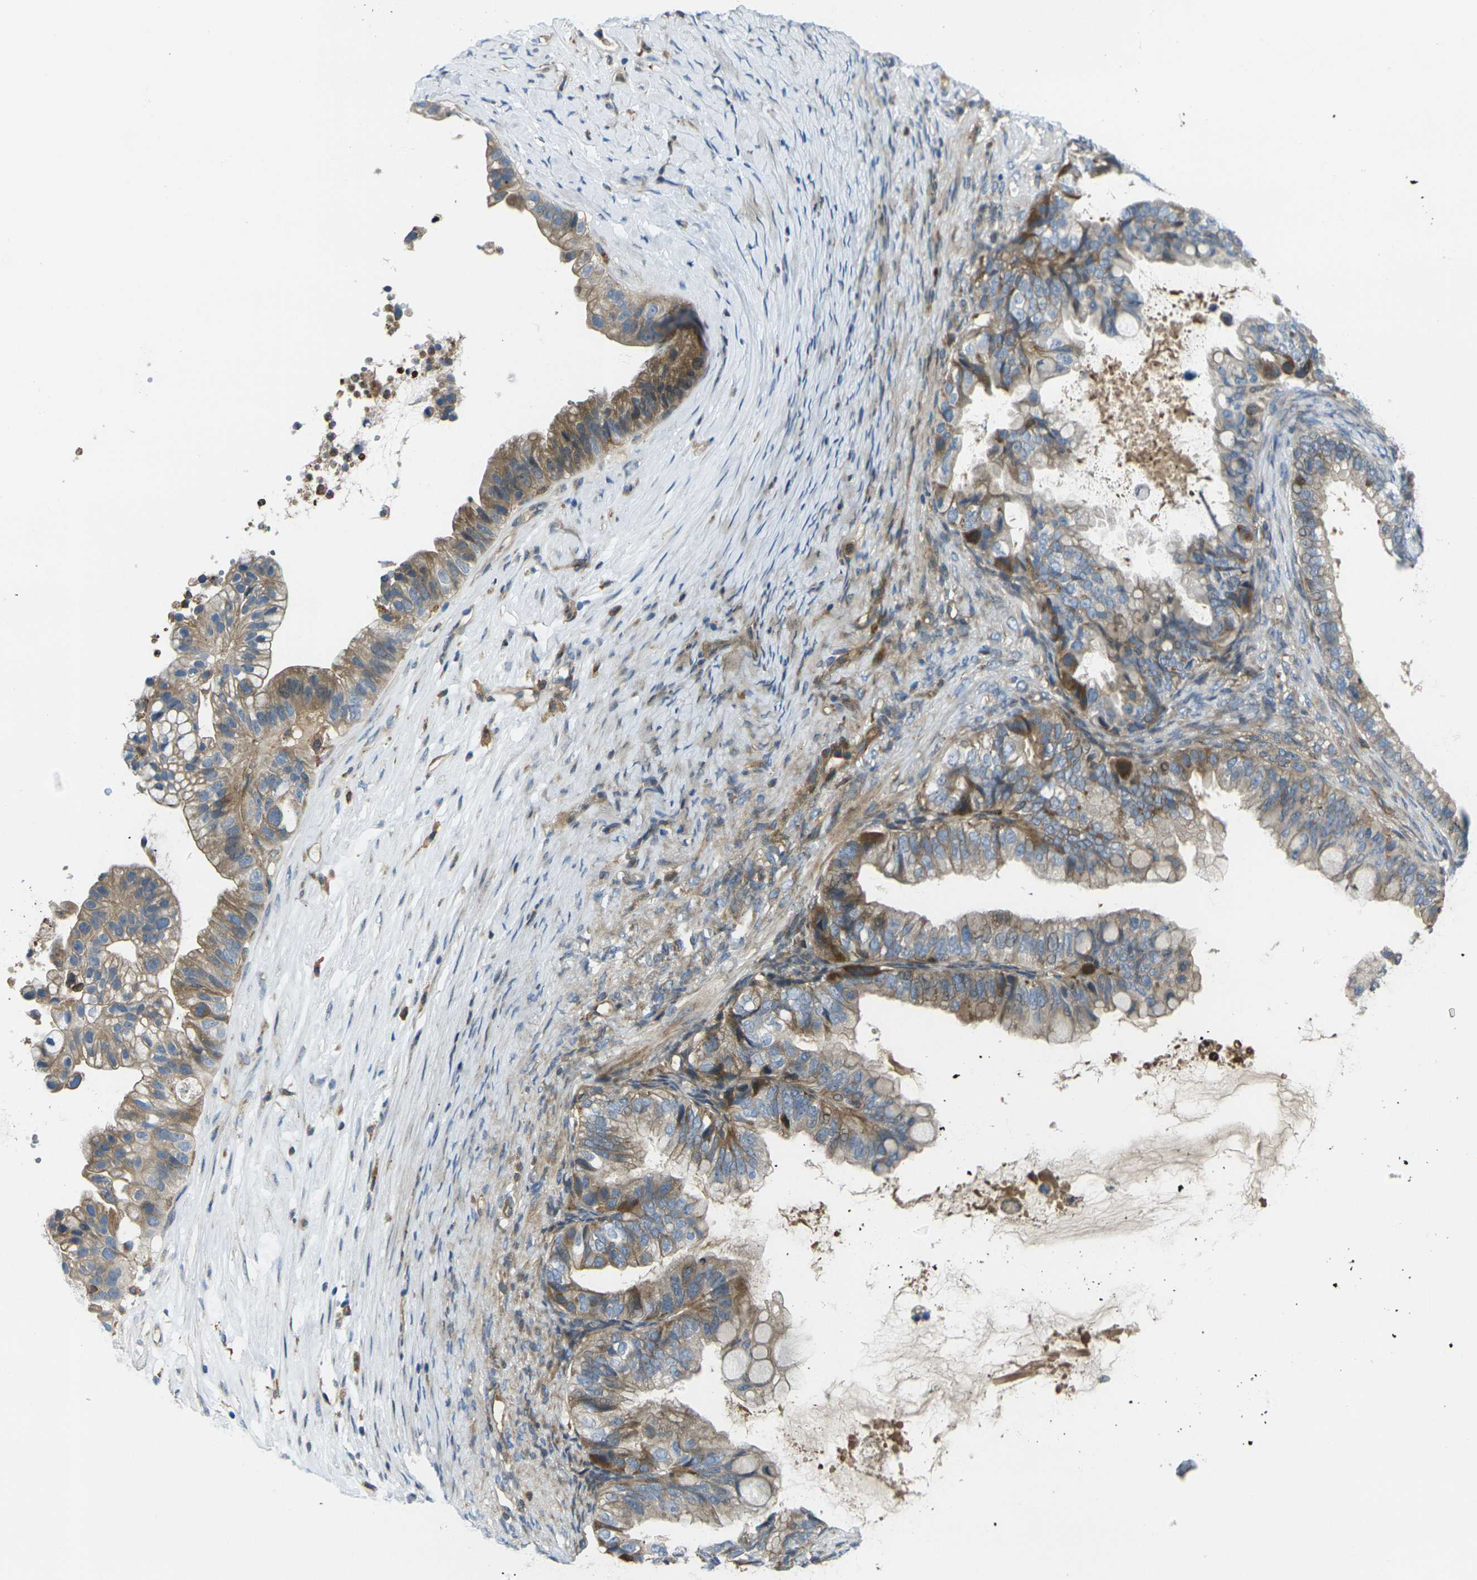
{"staining": {"intensity": "moderate", "quantity": ">75%", "location": "cytoplasmic/membranous"}, "tissue": "ovarian cancer", "cell_type": "Tumor cells", "image_type": "cancer", "snomed": [{"axis": "morphology", "description": "Cystadenocarcinoma, mucinous, NOS"}, {"axis": "topography", "description": "Ovary"}], "caption": "This photomicrograph exhibits immunohistochemistry (IHC) staining of ovarian mucinous cystadenocarcinoma, with medium moderate cytoplasmic/membranous staining in approximately >75% of tumor cells.", "gene": "FZD1", "patient": {"sex": "female", "age": 80}}